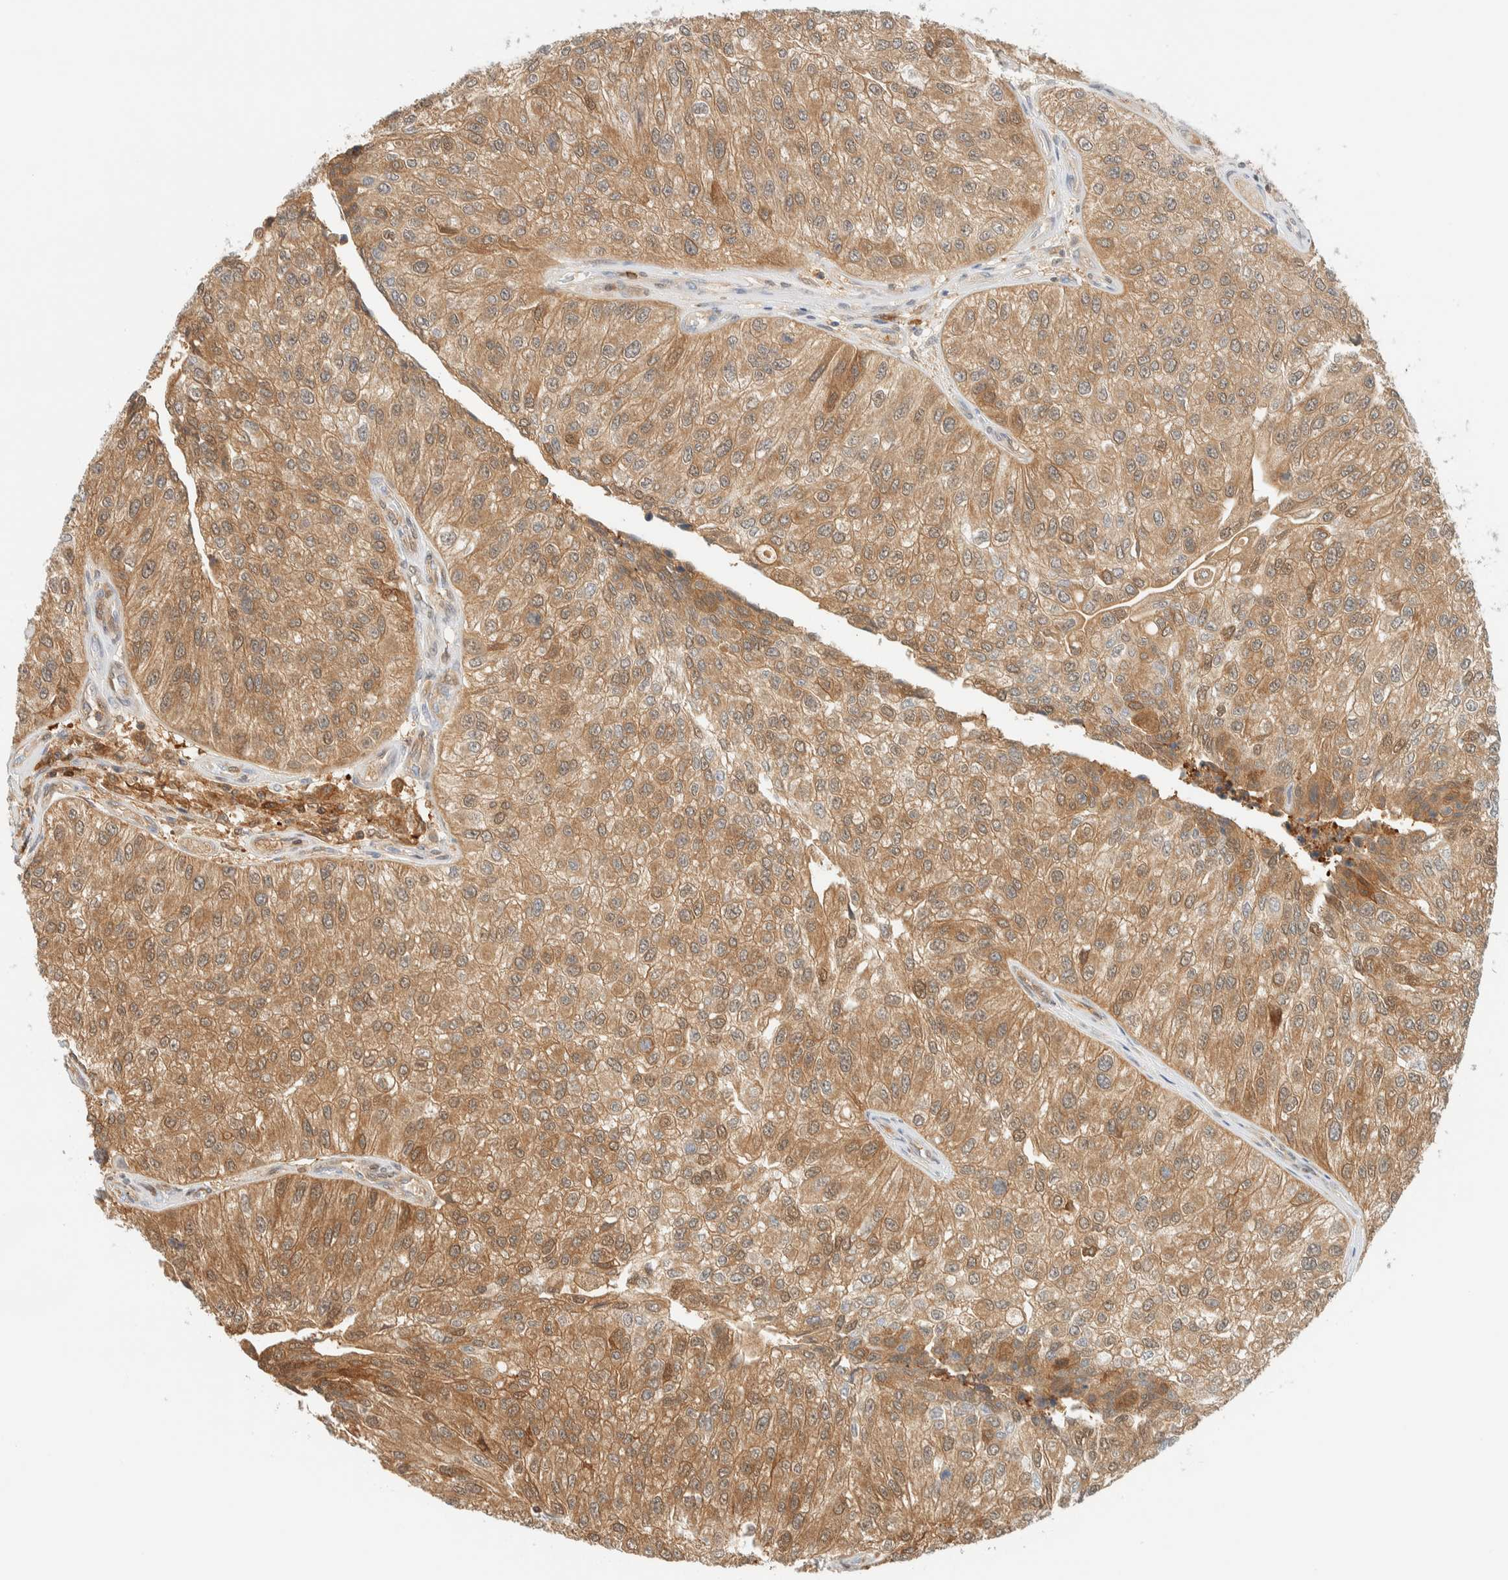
{"staining": {"intensity": "moderate", "quantity": ">75%", "location": "cytoplasmic/membranous"}, "tissue": "urothelial cancer", "cell_type": "Tumor cells", "image_type": "cancer", "snomed": [{"axis": "morphology", "description": "Urothelial carcinoma, High grade"}, {"axis": "topography", "description": "Kidney"}, {"axis": "topography", "description": "Urinary bladder"}], "caption": "Immunohistochemical staining of human urothelial carcinoma (high-grade) reveals moderate cytoplasmic/membranous protein expression in about >75% of tumor cells.", "gene": "ZBTB37", "patient": {"sex": "male", "age": 77}}